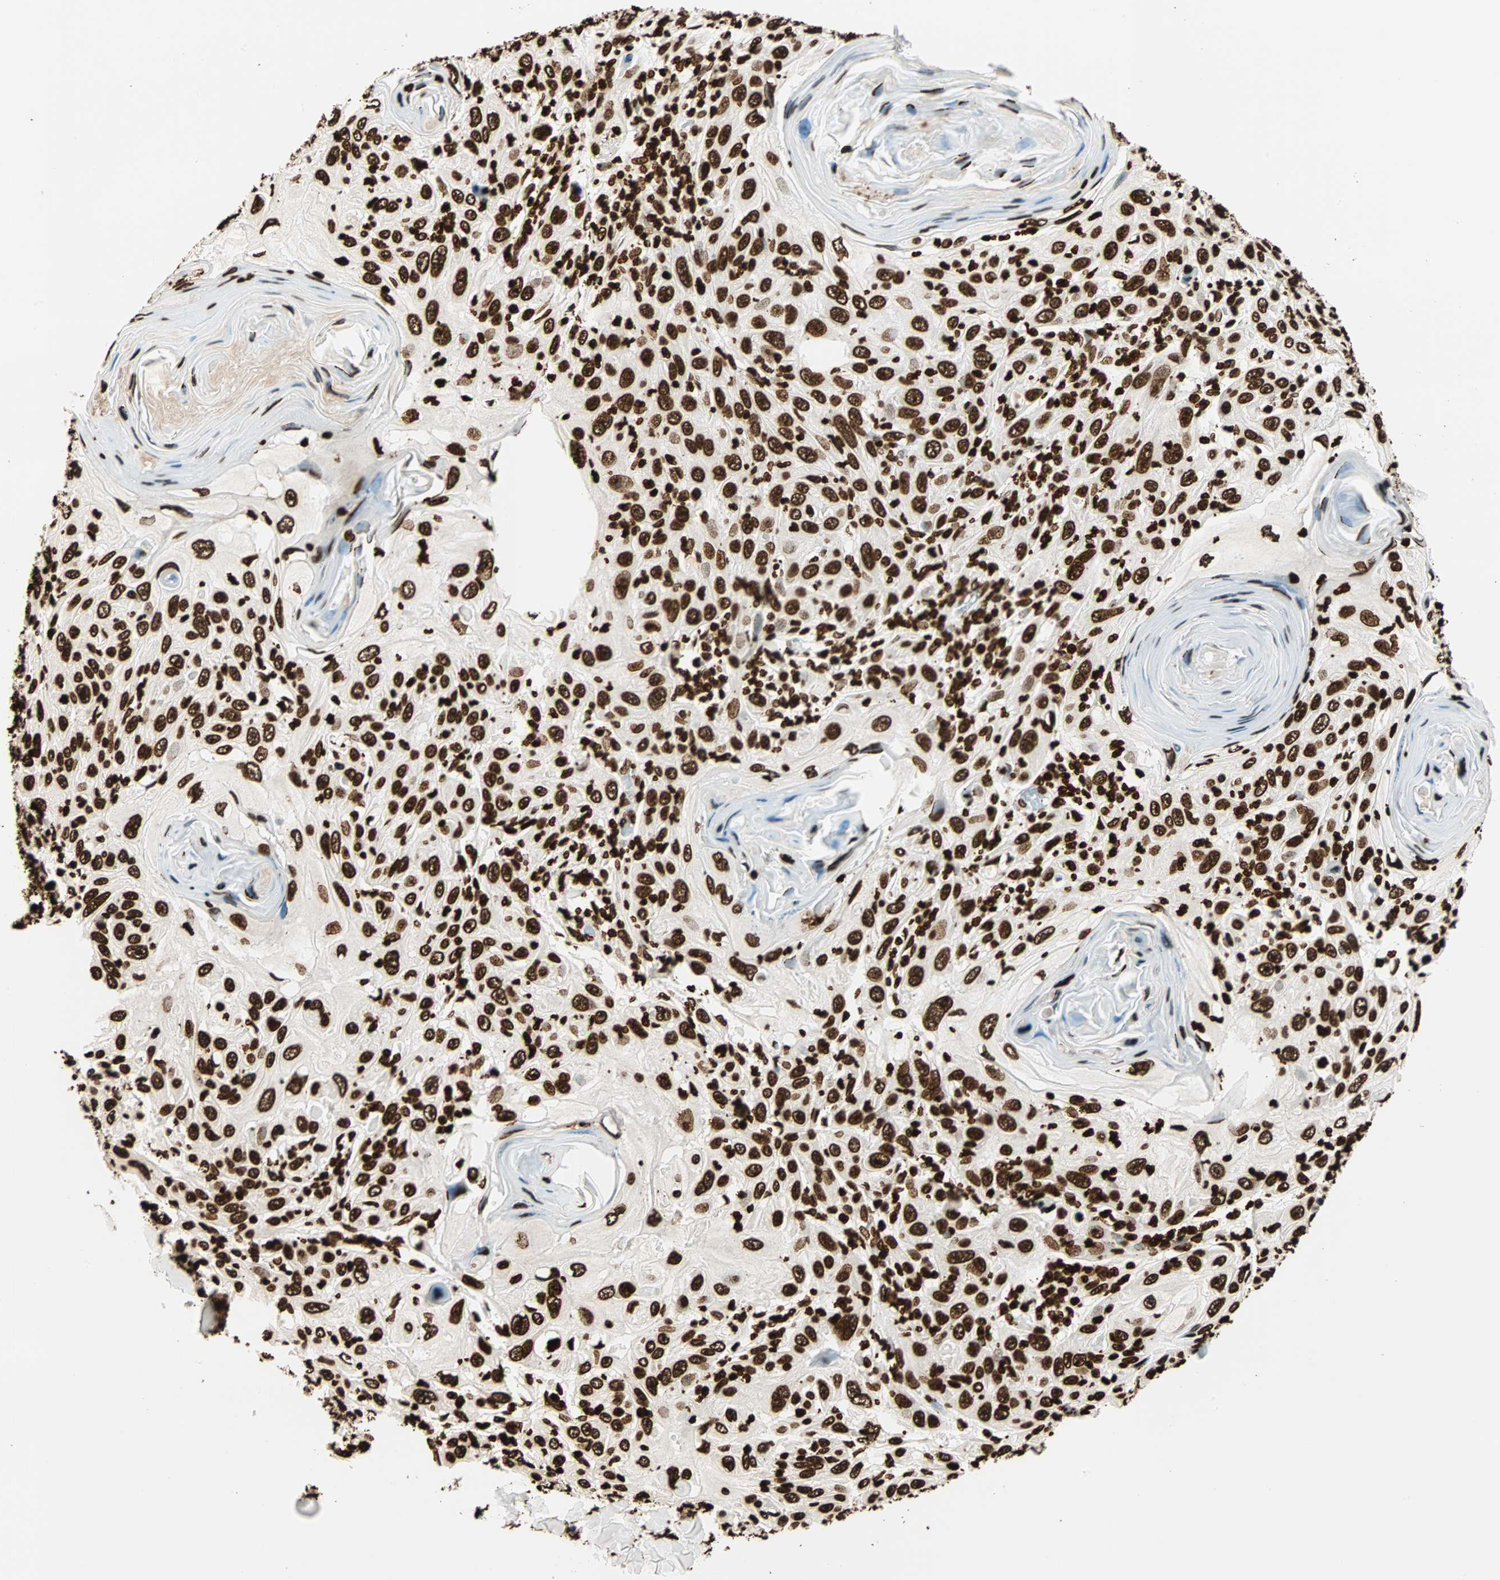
{"staining": {"intensity": "strong", "quantity": ">75%", "location": "nuclear"}, "tissue": "skin cancer", "cell_type": "Tumor cells", "image_type": "cancer", "snomed": [{"axis": "morphology", "description": "Squamous cell carcinoma, NOS"}, {"axis": "topography", "description": "Skin"}], "caption": "Immunohistochemistry (DAB) staining of skin cancer displays strong nuclear protein positivity in about >75% of tumor cells.", "gene": "GLI2", "patient": {"sex": "female", "age": 88}}